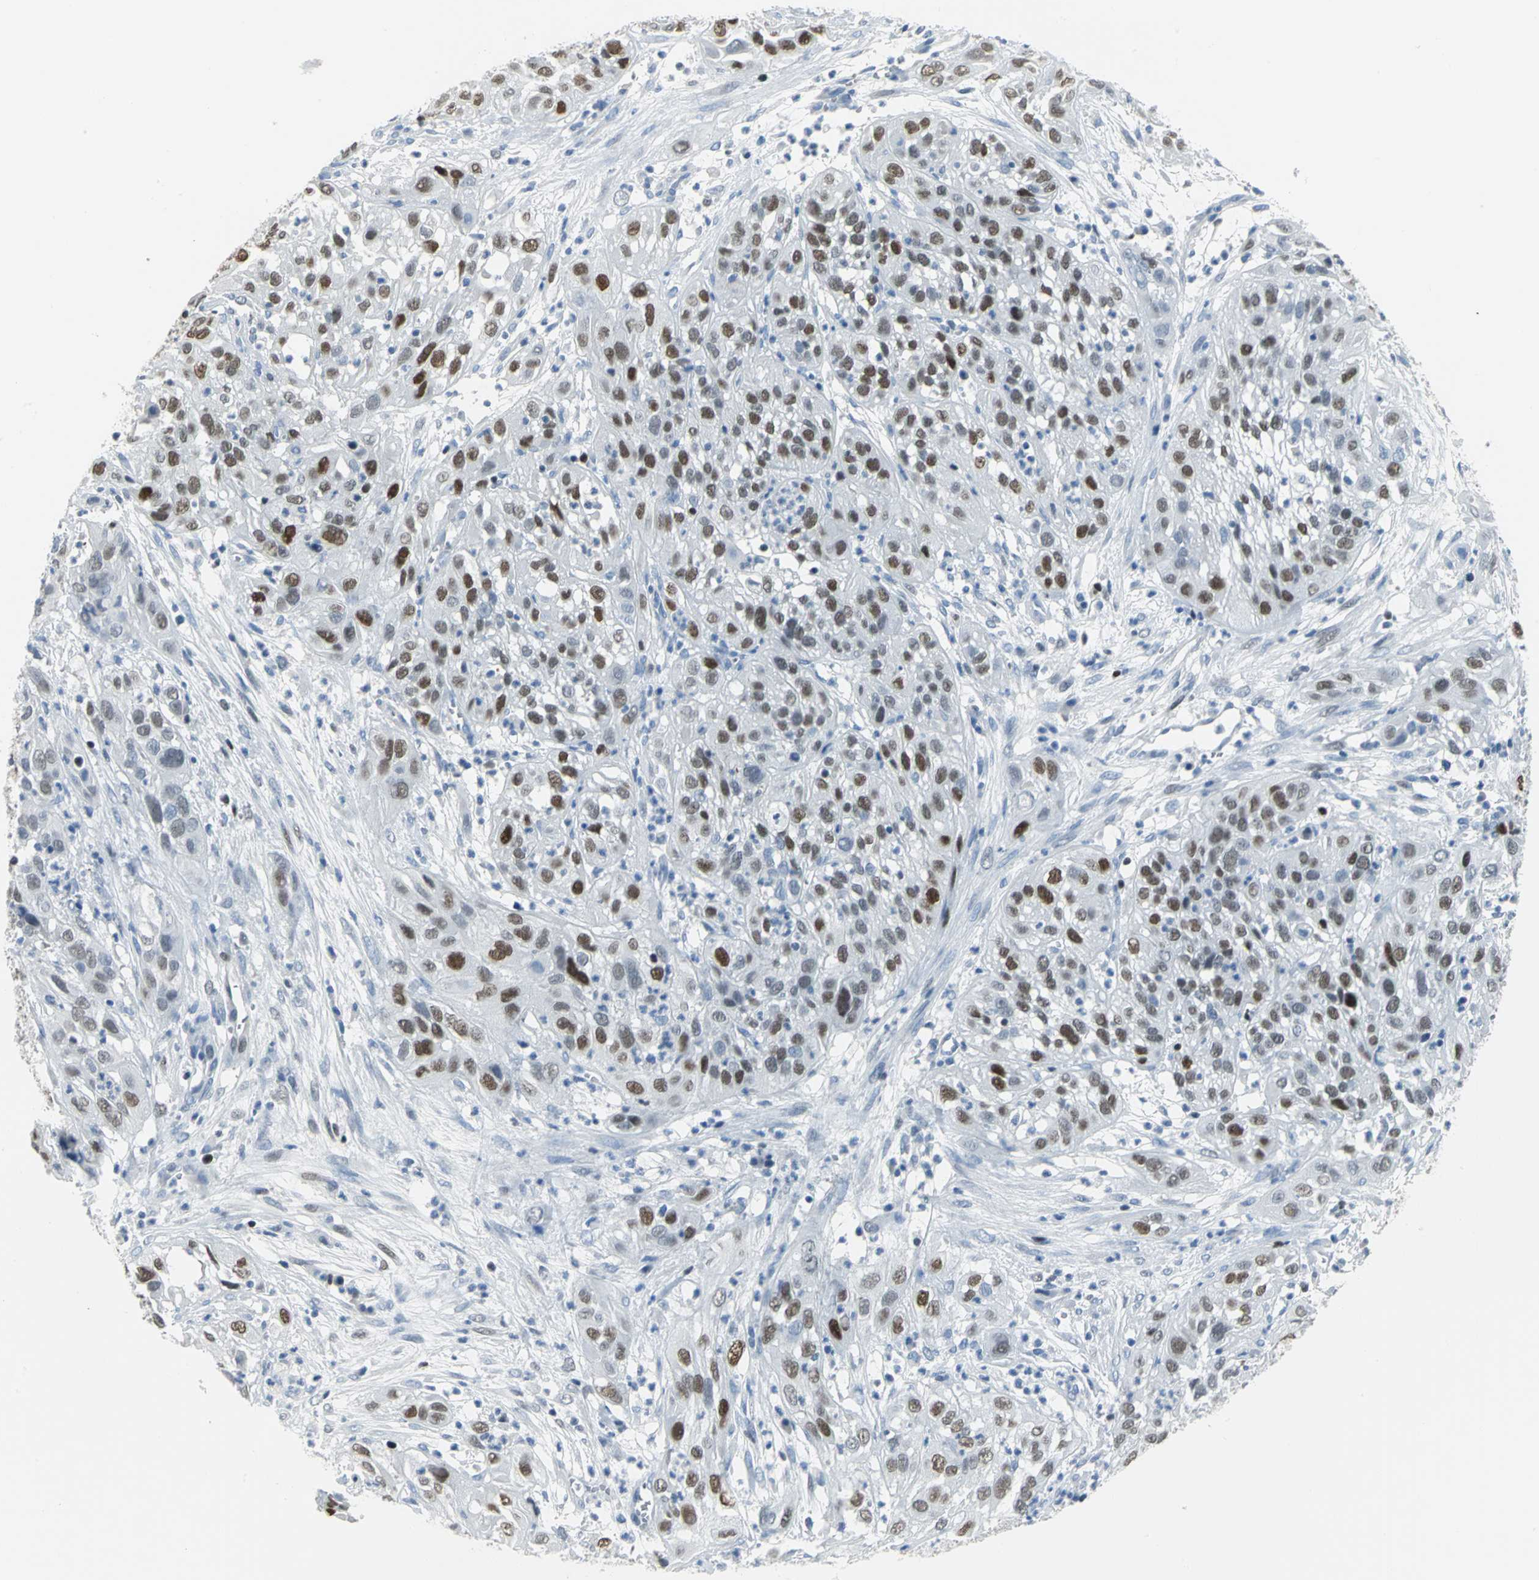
{"staining": {"intensity": "moderate", "quantity": ">75%", "location": "cytoplasmic/membranous"}, "tissue": "cervical cancer", "cell_type": "Tumor cells", "image_type": "cancer", "snomed": [{"axis": "morphology", "description": "Squamous cell carcinoma, NOS"}, {"axis": "topography", "description": "Cervix"}], "caption": "Protein staining displays moderate cytoplasmic/membranous staining in approximately >75% of tumor cells in cervical cancer.", "gene": "MCM3", "patient": {"sex": "female", "age": 32}}